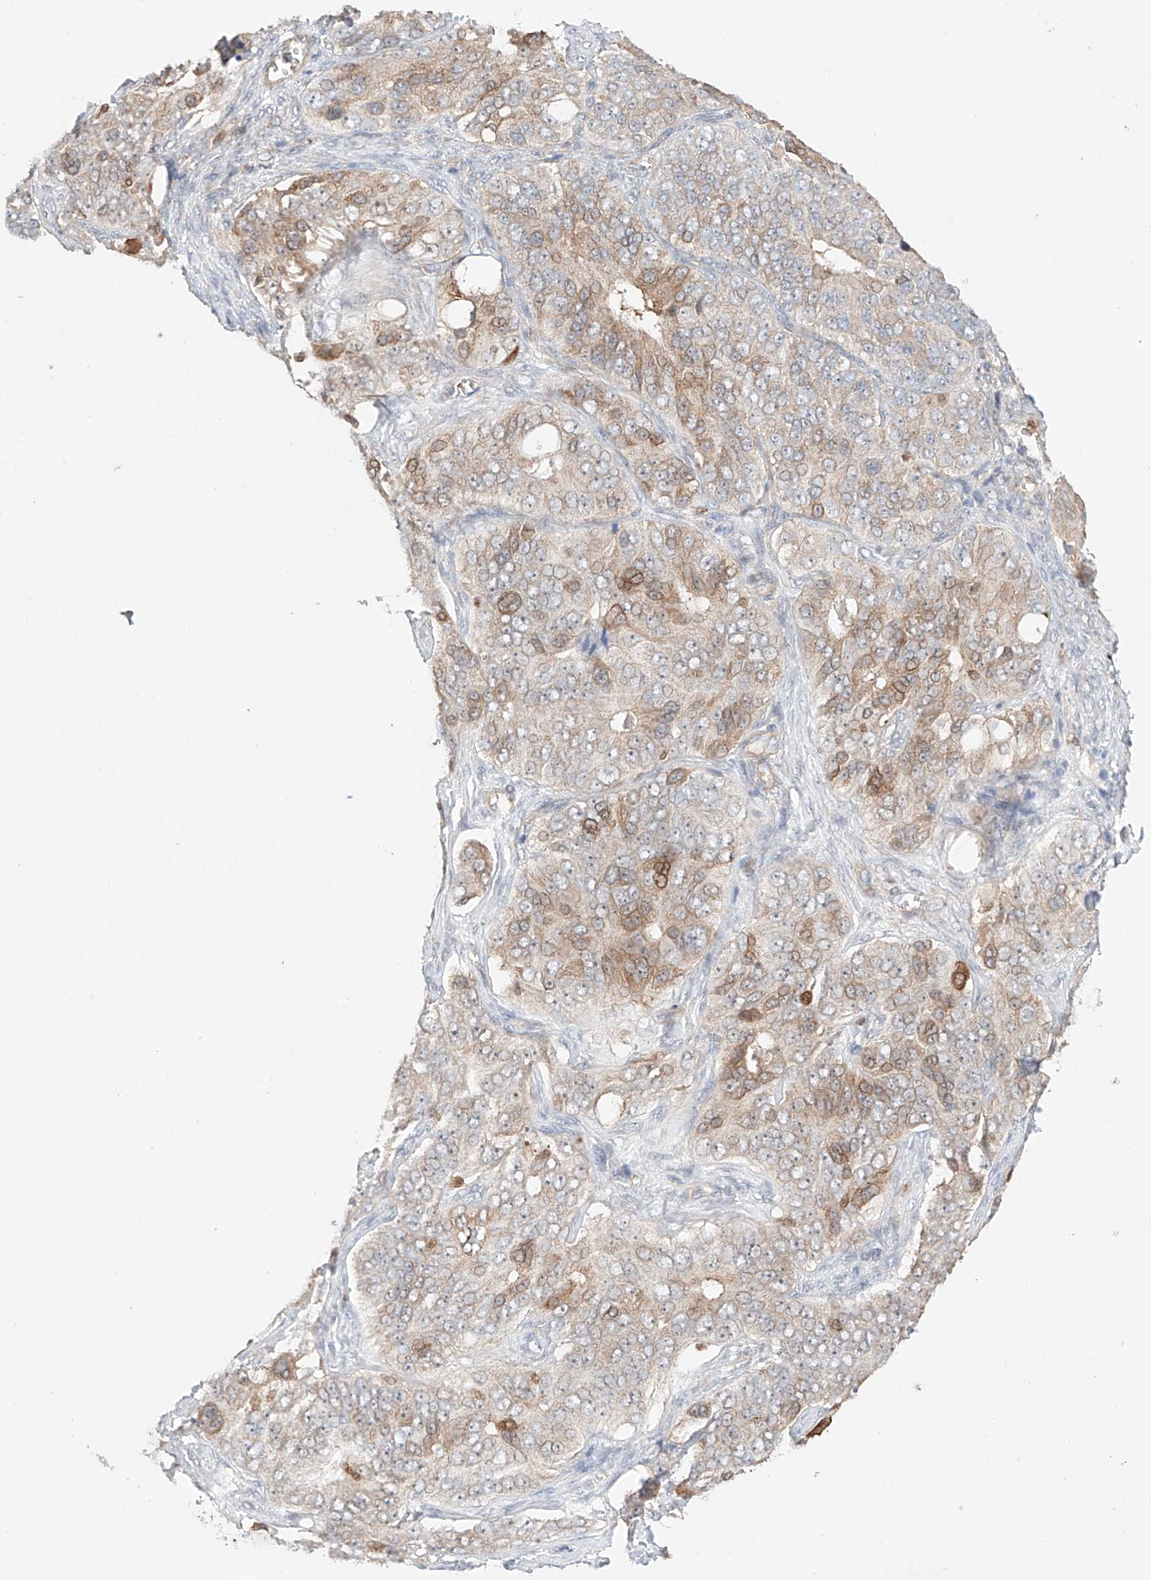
{"staining": {"intensity": "moderate", "quantity": "<25%", "location": "cytoplasmic/membranous"}, "tissue": "ovarian cancer", "cell_type": "Tumor cells", "image_type": "cancer", "snomed": [{"axis": "morphology", "description": "Carcinoma, endometroid"}, {"axis": "topography", "description": "Ovary"}], "caption": "Human endometroid carcinoma (ovarian) stained with a protein marker shows moderate staining in tumor cells.", "gene": "IGSF22", "patient": {"sex": "female", "age": 51}}